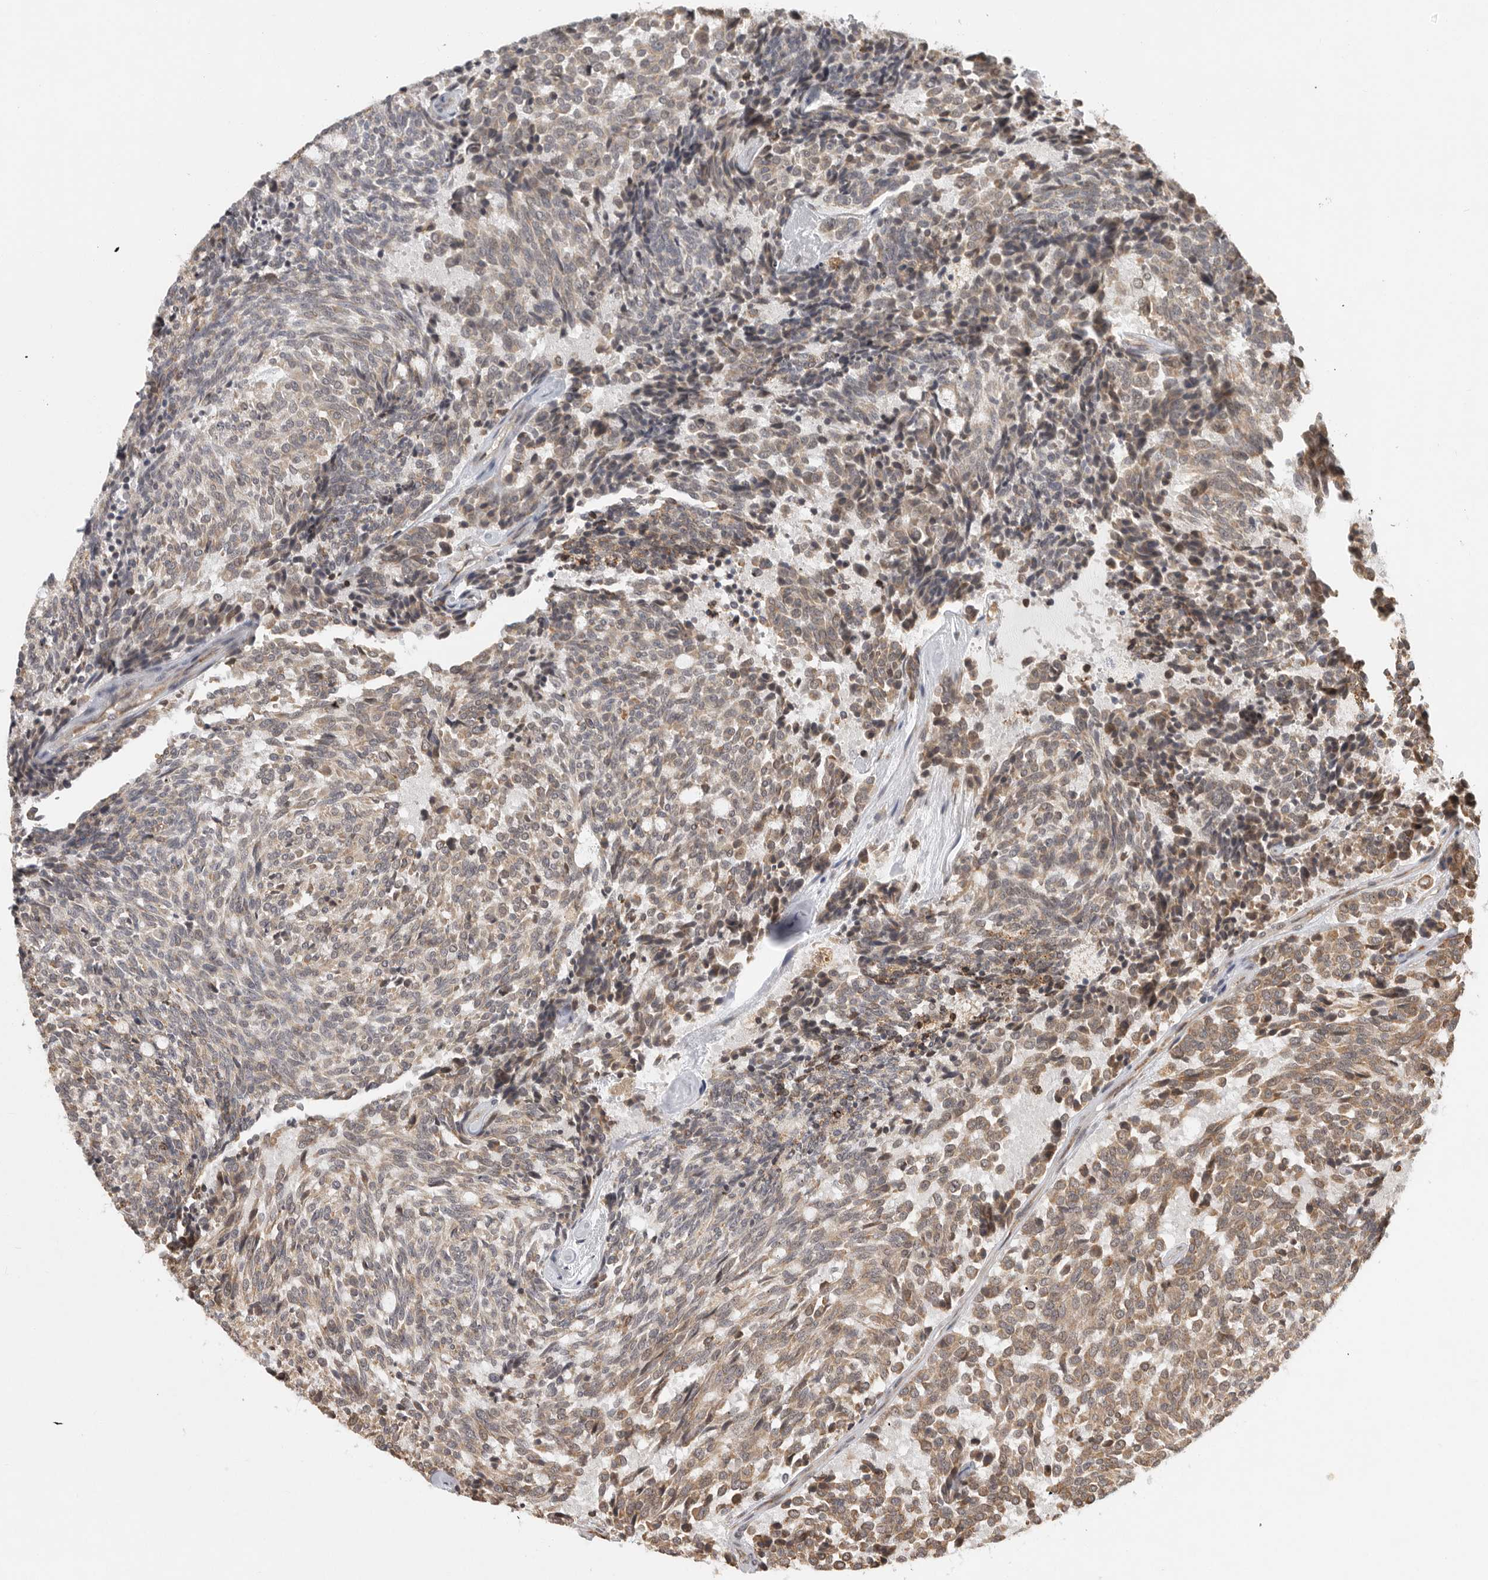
{"staining": {"intensity": "moderate", "quantity": ">75%", "location": "cytoplasmic/membranous"}, "tissue": "carcinoid", "cell_type": "Tumor cells", "image_type": "cancer", "snomed": [{"axis": "morphology", "description": "Carcinoid, malignant, NOS"}, {"axis": "topography", "description": "Pancreas"}], "caption": "The histopathology image demonstrates a brown stain indicating the presence of a protein in the cytoplasmic/membranous of tumor cells in carcinoid.", "gene": "ZNF83", "patient": {"sex": "female", "age": 54}}